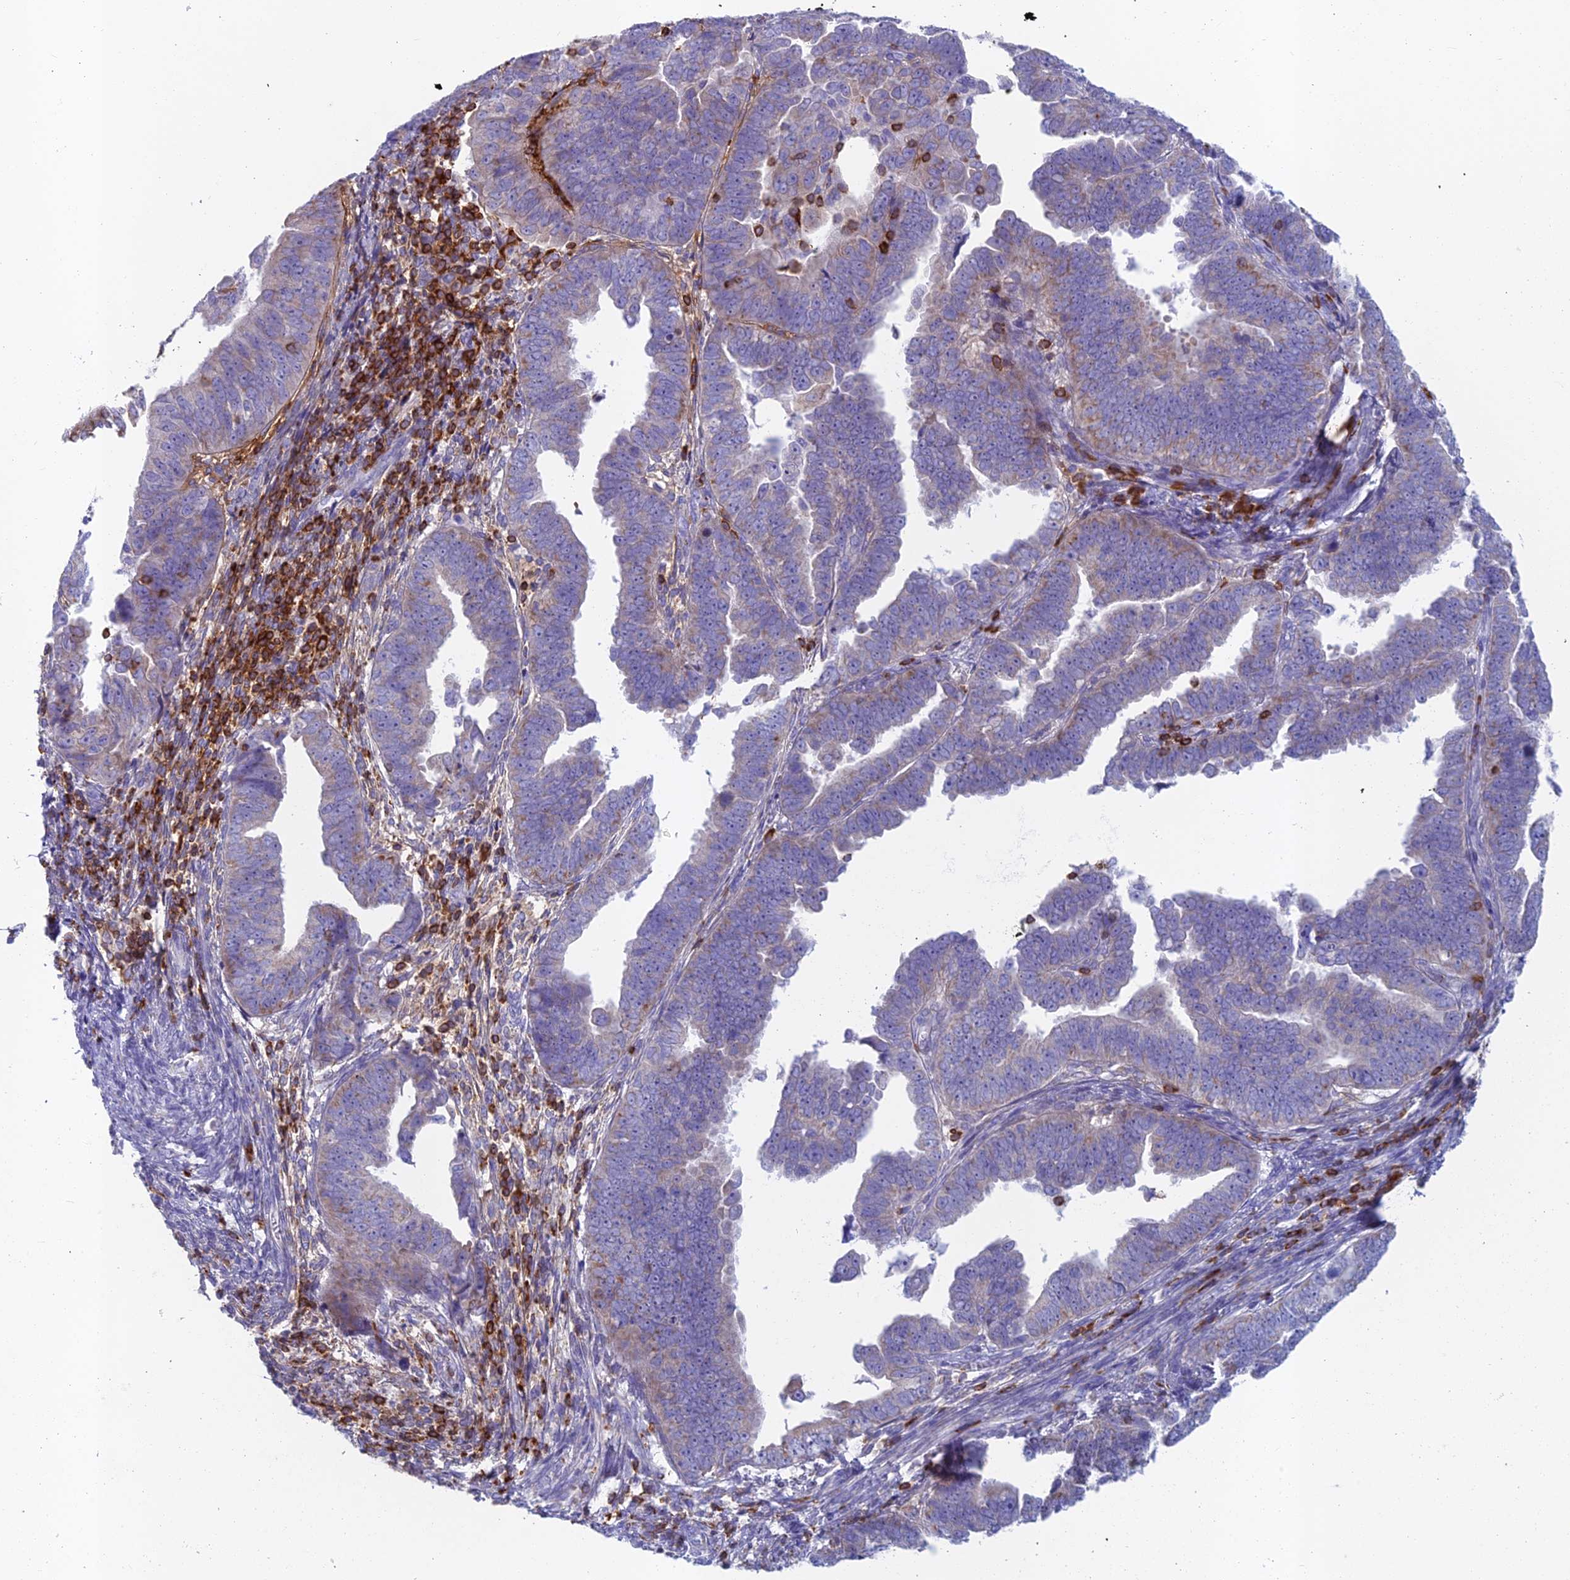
{"staining": {"intensity": "weak", "quantity": "<25%", "location": "cytoplasmic/membranous"}, "tissue": "endometrial cancer", "cell_type": "Tumor cells", "image_type": "cancer", "snomed": [{"axis": "morphology", "description": "Adenocarcinoma, NOS"}, {"axis": "topography", "description": "Endometrium"}], "caption": "Immunohistochemistry histopathology image of adenocarcinoma (endometrial) stained for a protein (brown), which exhibits no positivity in tumor cells.", "gene": "ABI3BP", "patient": {"sex": "female", "age": 75}}